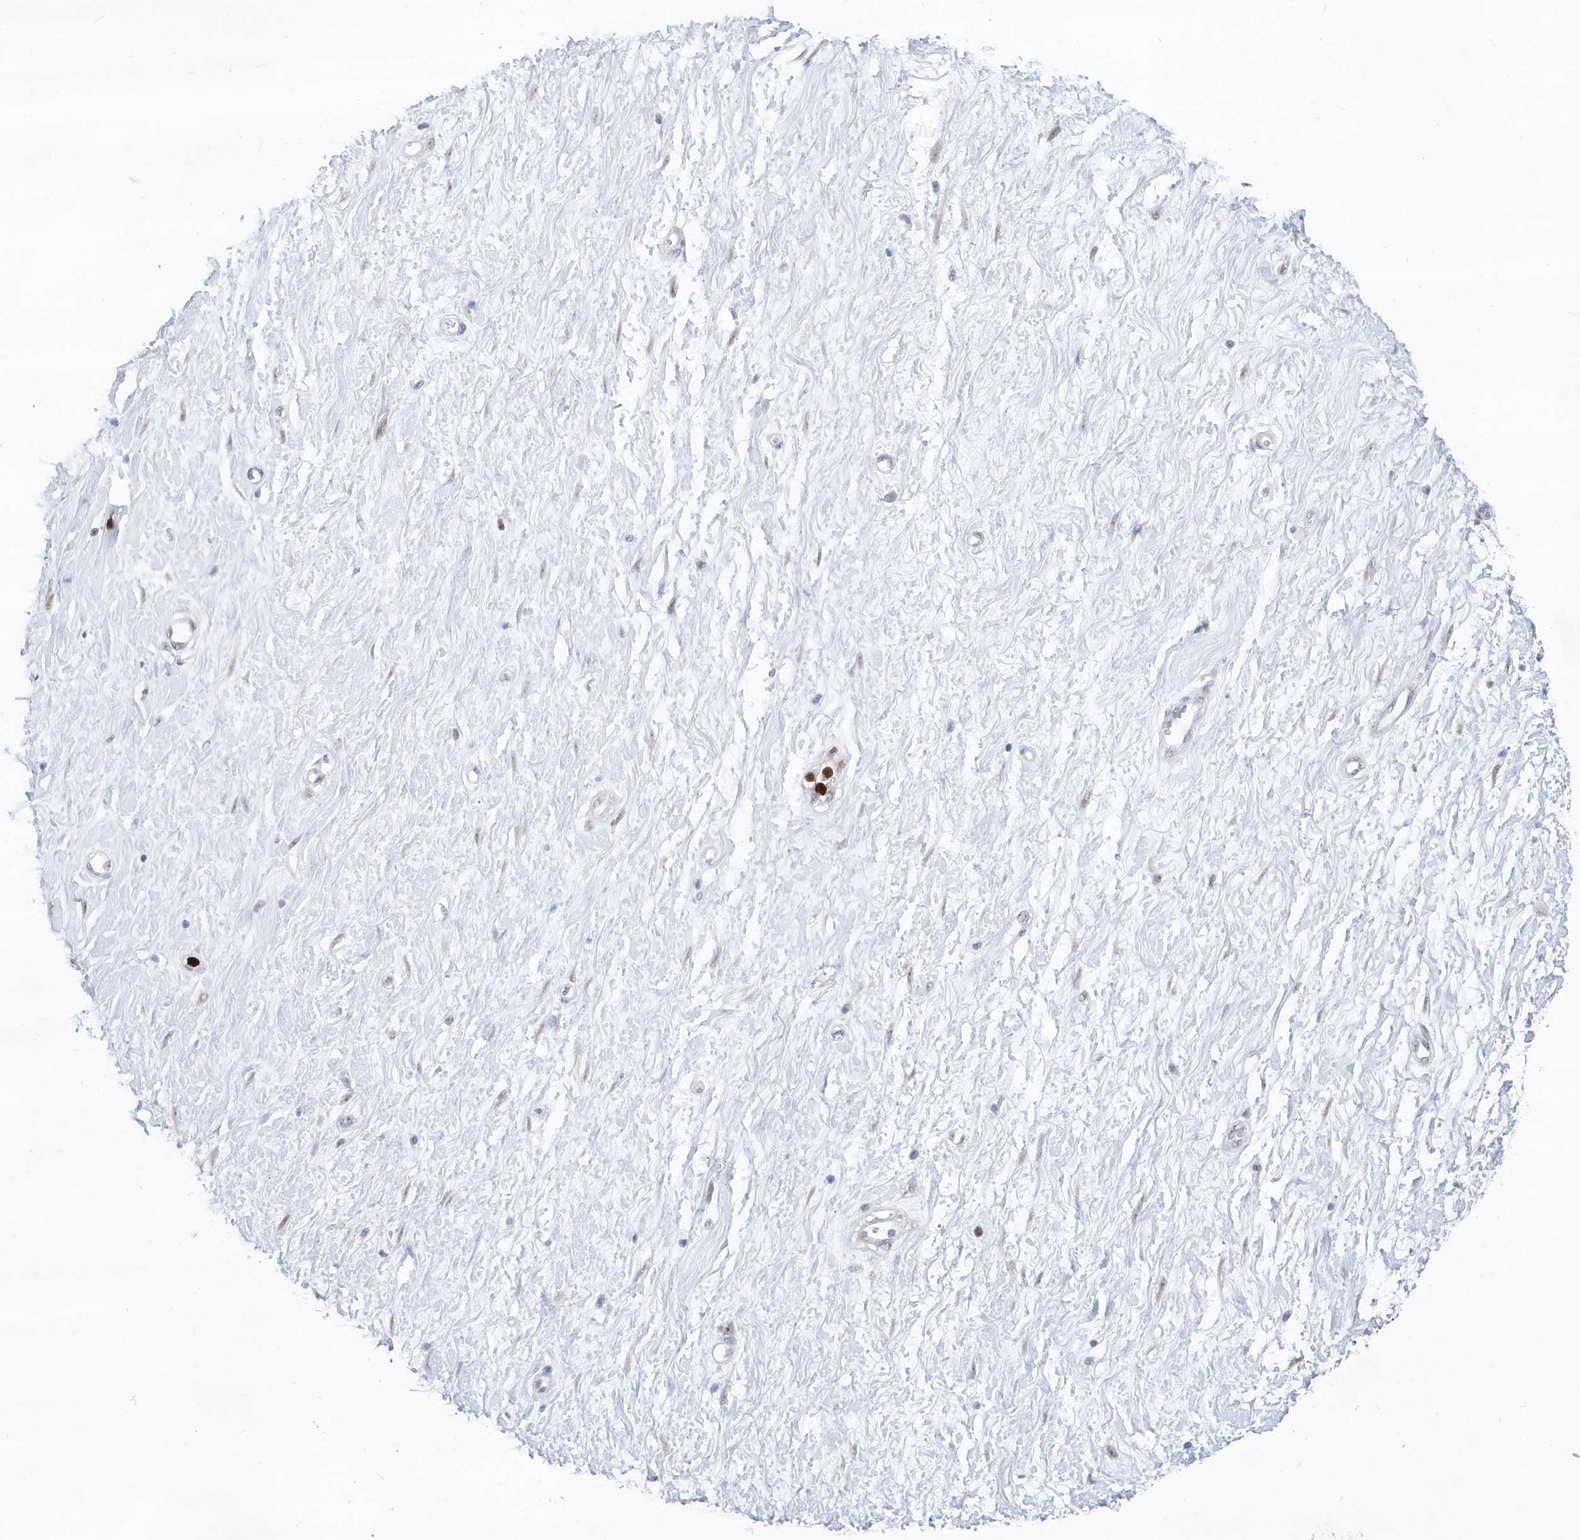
{"staining": {"intensity": "negative", "quantity": "none", "location": "none"}, "tissue": "adipose tissue", "cell_type": "Adipocytes", "image_type": "normal", "snomed": [{"axis": "morphology", "description": "Normal tissue, NOS"}, {"axis": "morphology", "description": "Adenocarcinoma, NOS"}, {"axis": "topography", "description": "Pancreas"}, {"axis": "topography", "description": "Peripheral nerve tissue"}], "caption": "Adipose tissue was stained to show a protein in brown. There is no significant staining in adipocytes. (DAB immunohistochemistry (IHC) with hematoxylin counter stain).", "gene": "RPP30", "patient": {"sex": "male", "age": 59}}